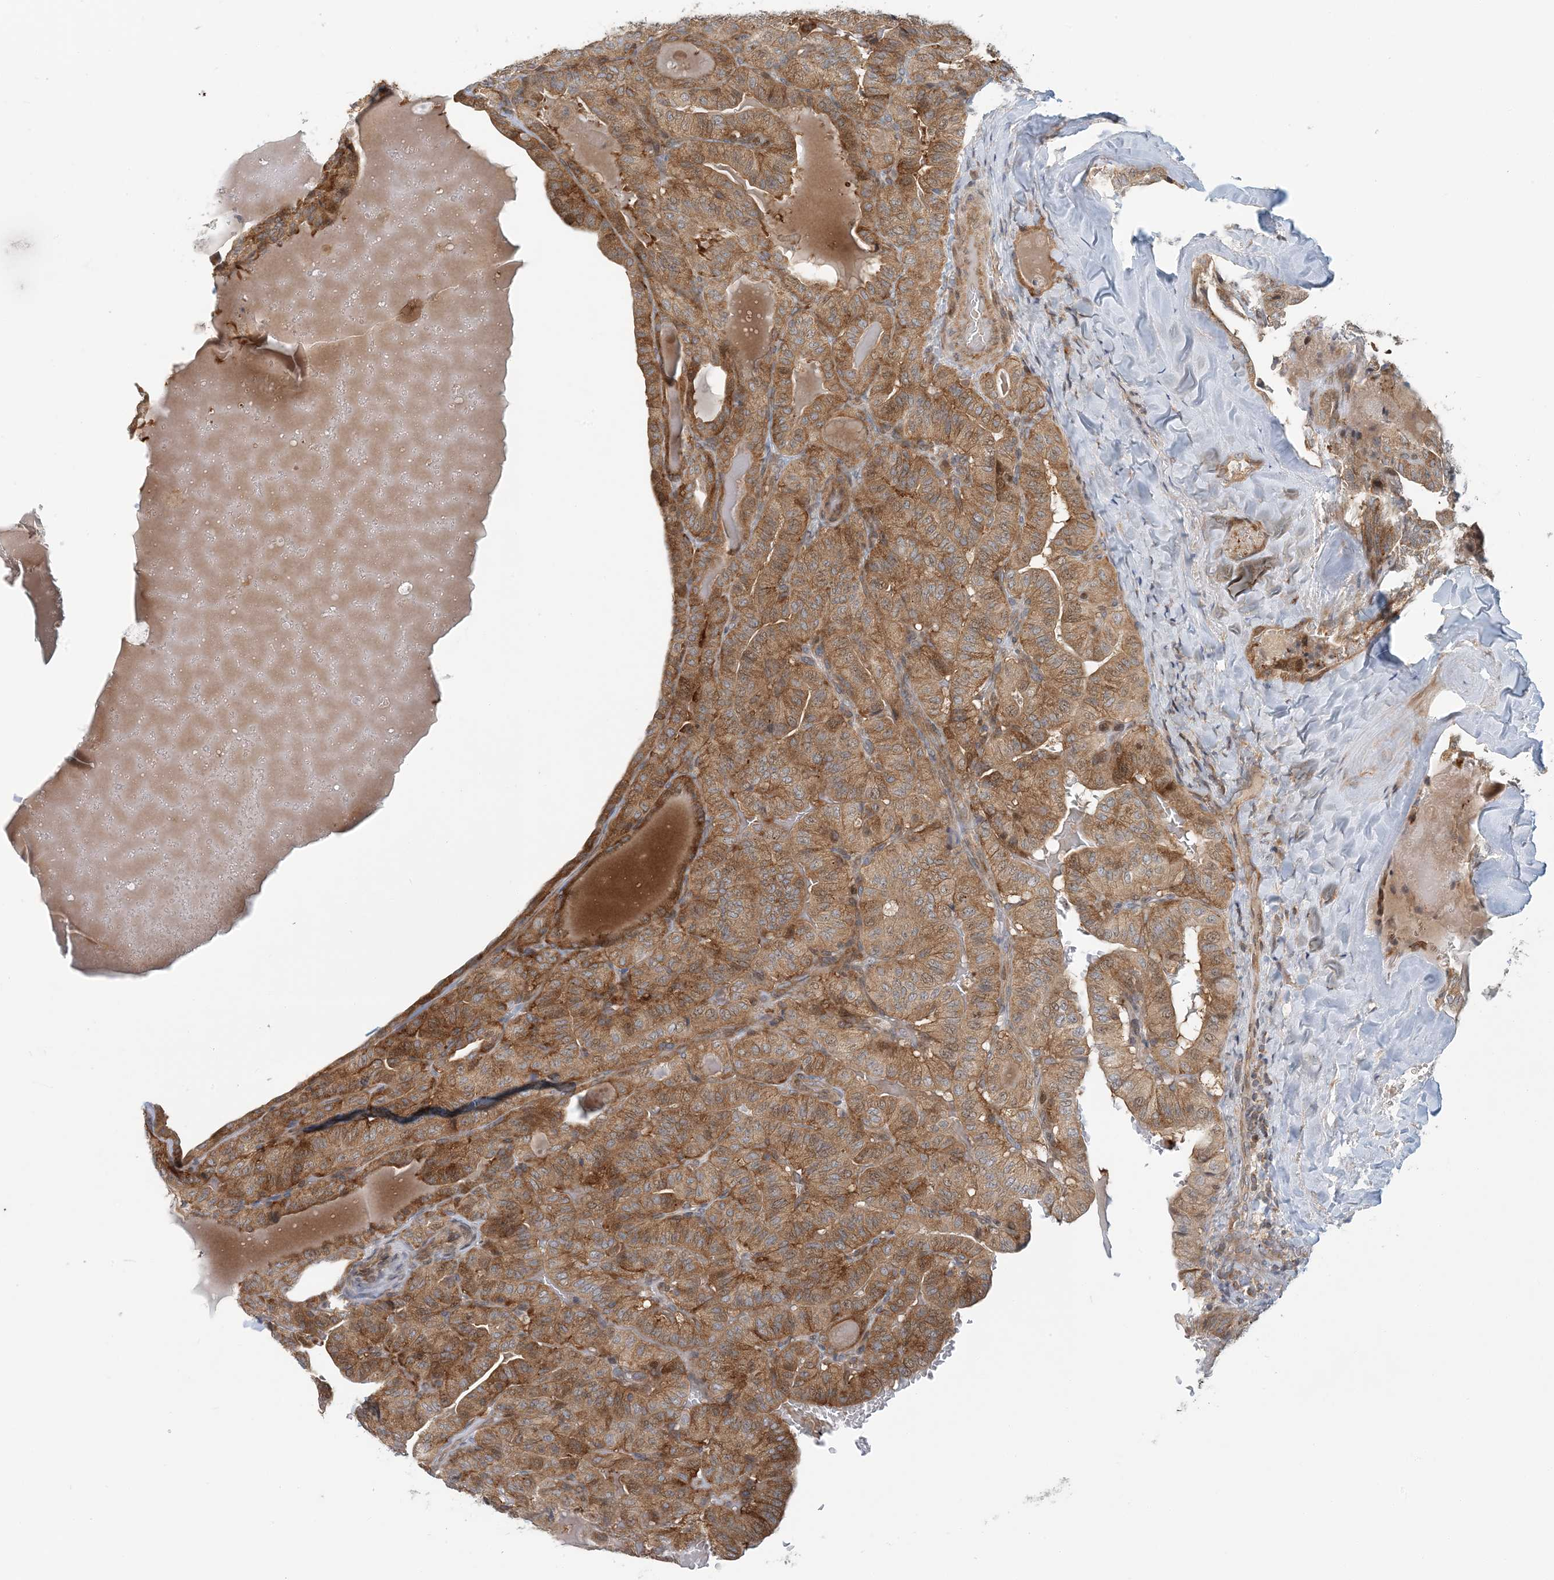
{"staining": {"intensity": "moderate", "quantity": ">75%", "location": "cytoplasmic/membranous"}, "tissue": "thyroid cancer", "cell_type": "Tumor cells", "image_type": "cancer", "snomed": [{"axis": "morphology", "description": "Papillary adenocarcinoma, NOS"}, {"axis": "topography", "description": "Thyroid gland"}], "caption": "This histopathology image exhibits immunohistochemistry (IHC) staining of papillary adenocarcinoma (thyroid), with medium moderate cytoplasmic/membranous positivity in approximately >75% of tumor cells.", "gene": "ATP13A2", "patient": {"sex": "male", "age": 77}}